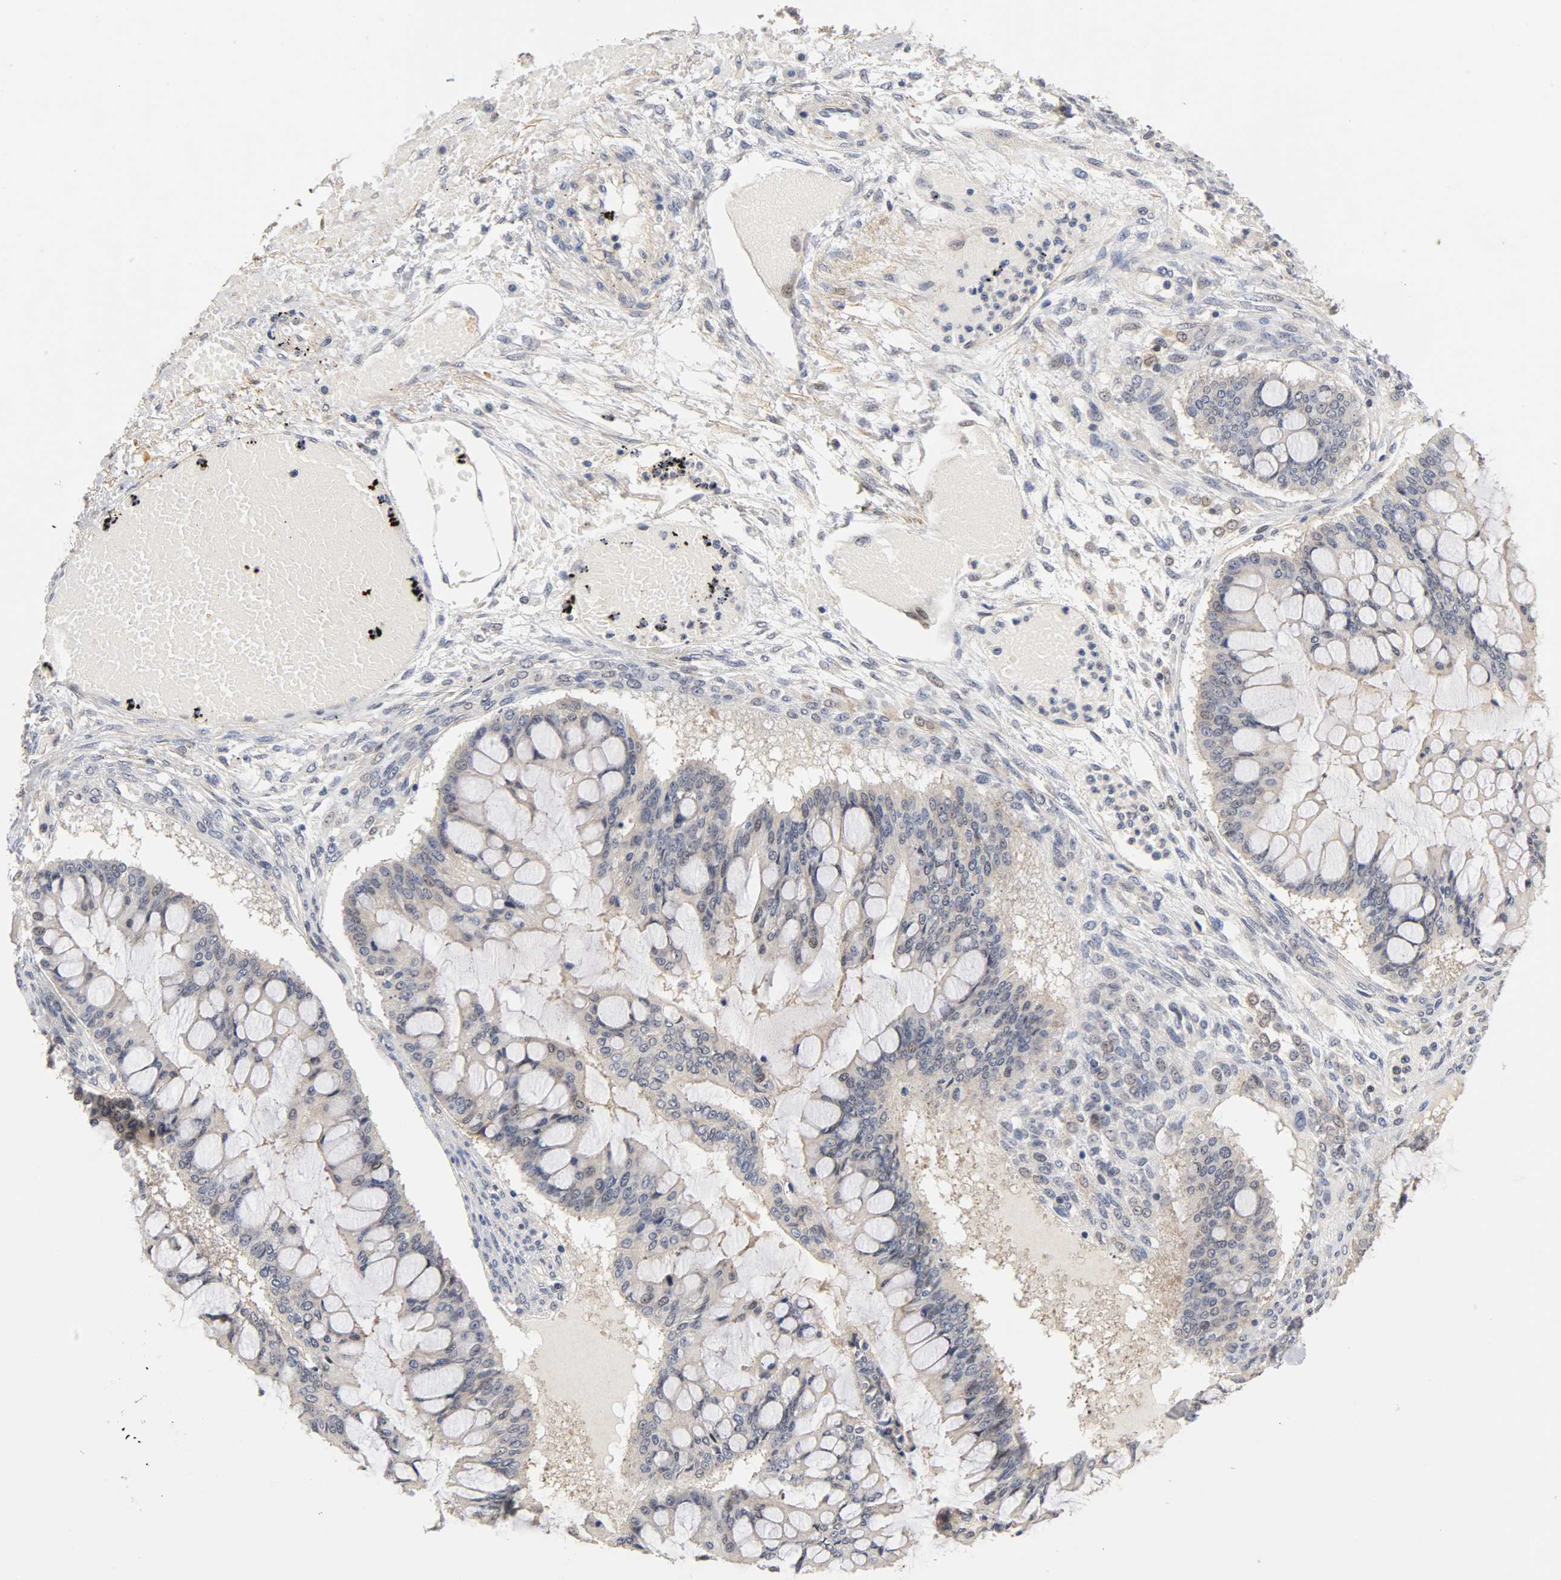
{"staining": {"intensity": "weak", "quantity": "25%-75%", "location": "cytoplasmic/membranous"}, "tissue": "ovarian cancer", "cell_type": "Tumor cells", "image_type": "cancer", "snomed": [{"axis": "morphology", "description": "Cystadenocarcinoma, mucinous, NOS"}, {"axis": "topography", "description": "Ovary"}], "caption": "A photomicrograph of mucinous cystadenocarcinoma (ovarian) stained for a protein displays weak cytoplasmic/membranous brown staining in tumor cells.", "gene": "UBE2M", "patient": {"sex": "female", "age": 73}}